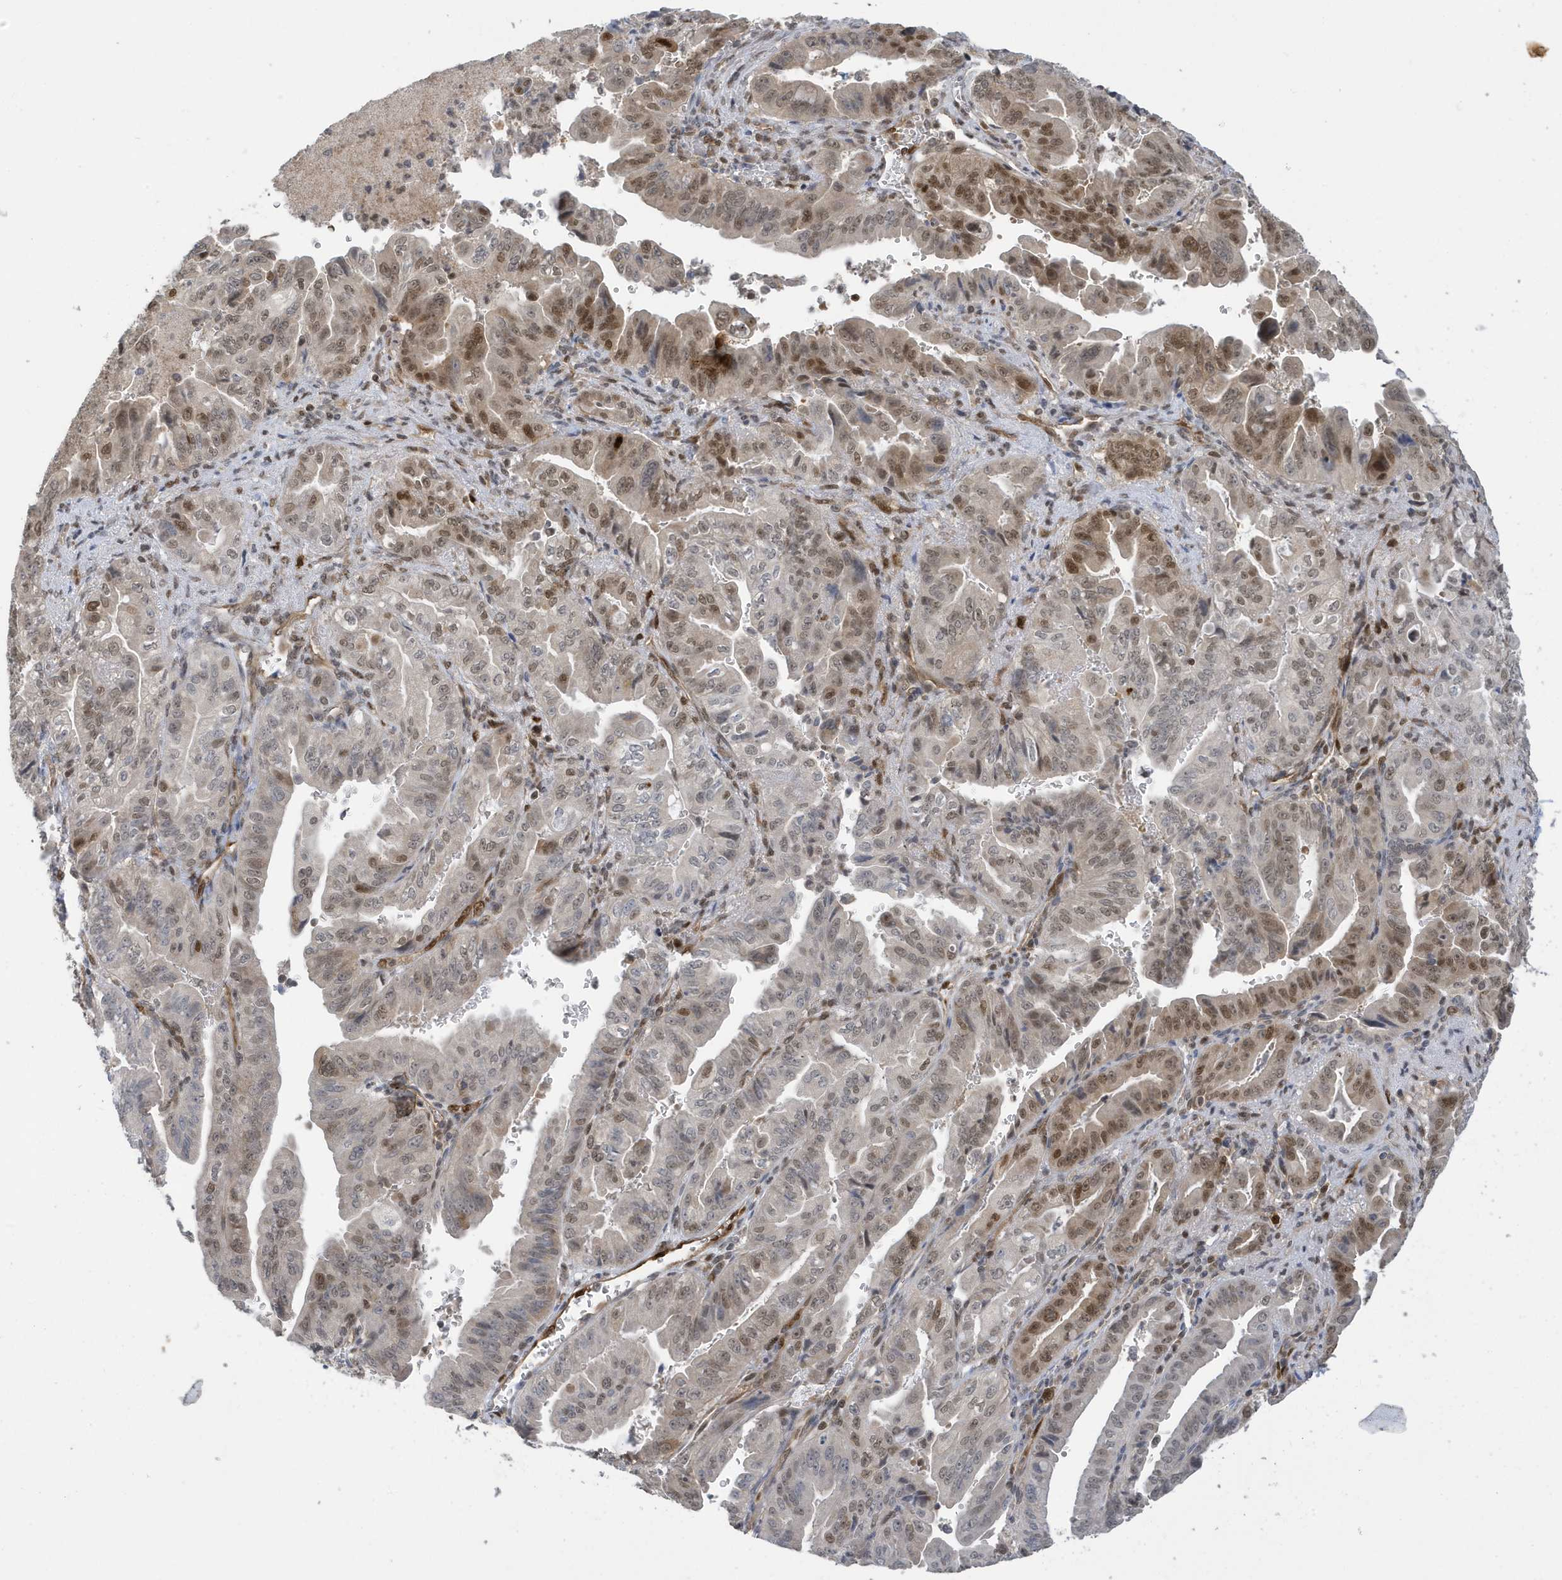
{"staining": {"intensity": "moderate", "quantity": "25%-75%", "location": "cytoplasmic/membranous,nuclear"}, "tissue": "pancreatic cancer", "cell_type": "Tumor cells", "image_type": "cancer", "snomed": [{"axis": "morphology", "description": "Adenocarcinoma, NOS"}, {"axis": "topography", "description": "Pancreas"}], "caption": "The immunohistochemical stain highlights moderate cytoplasmic/membranous and nuclear positivity in tumor cells of pancreatic cancer tissue.", "gene": "NCOA7", "patient": {"sex": "male", "age": 70}}